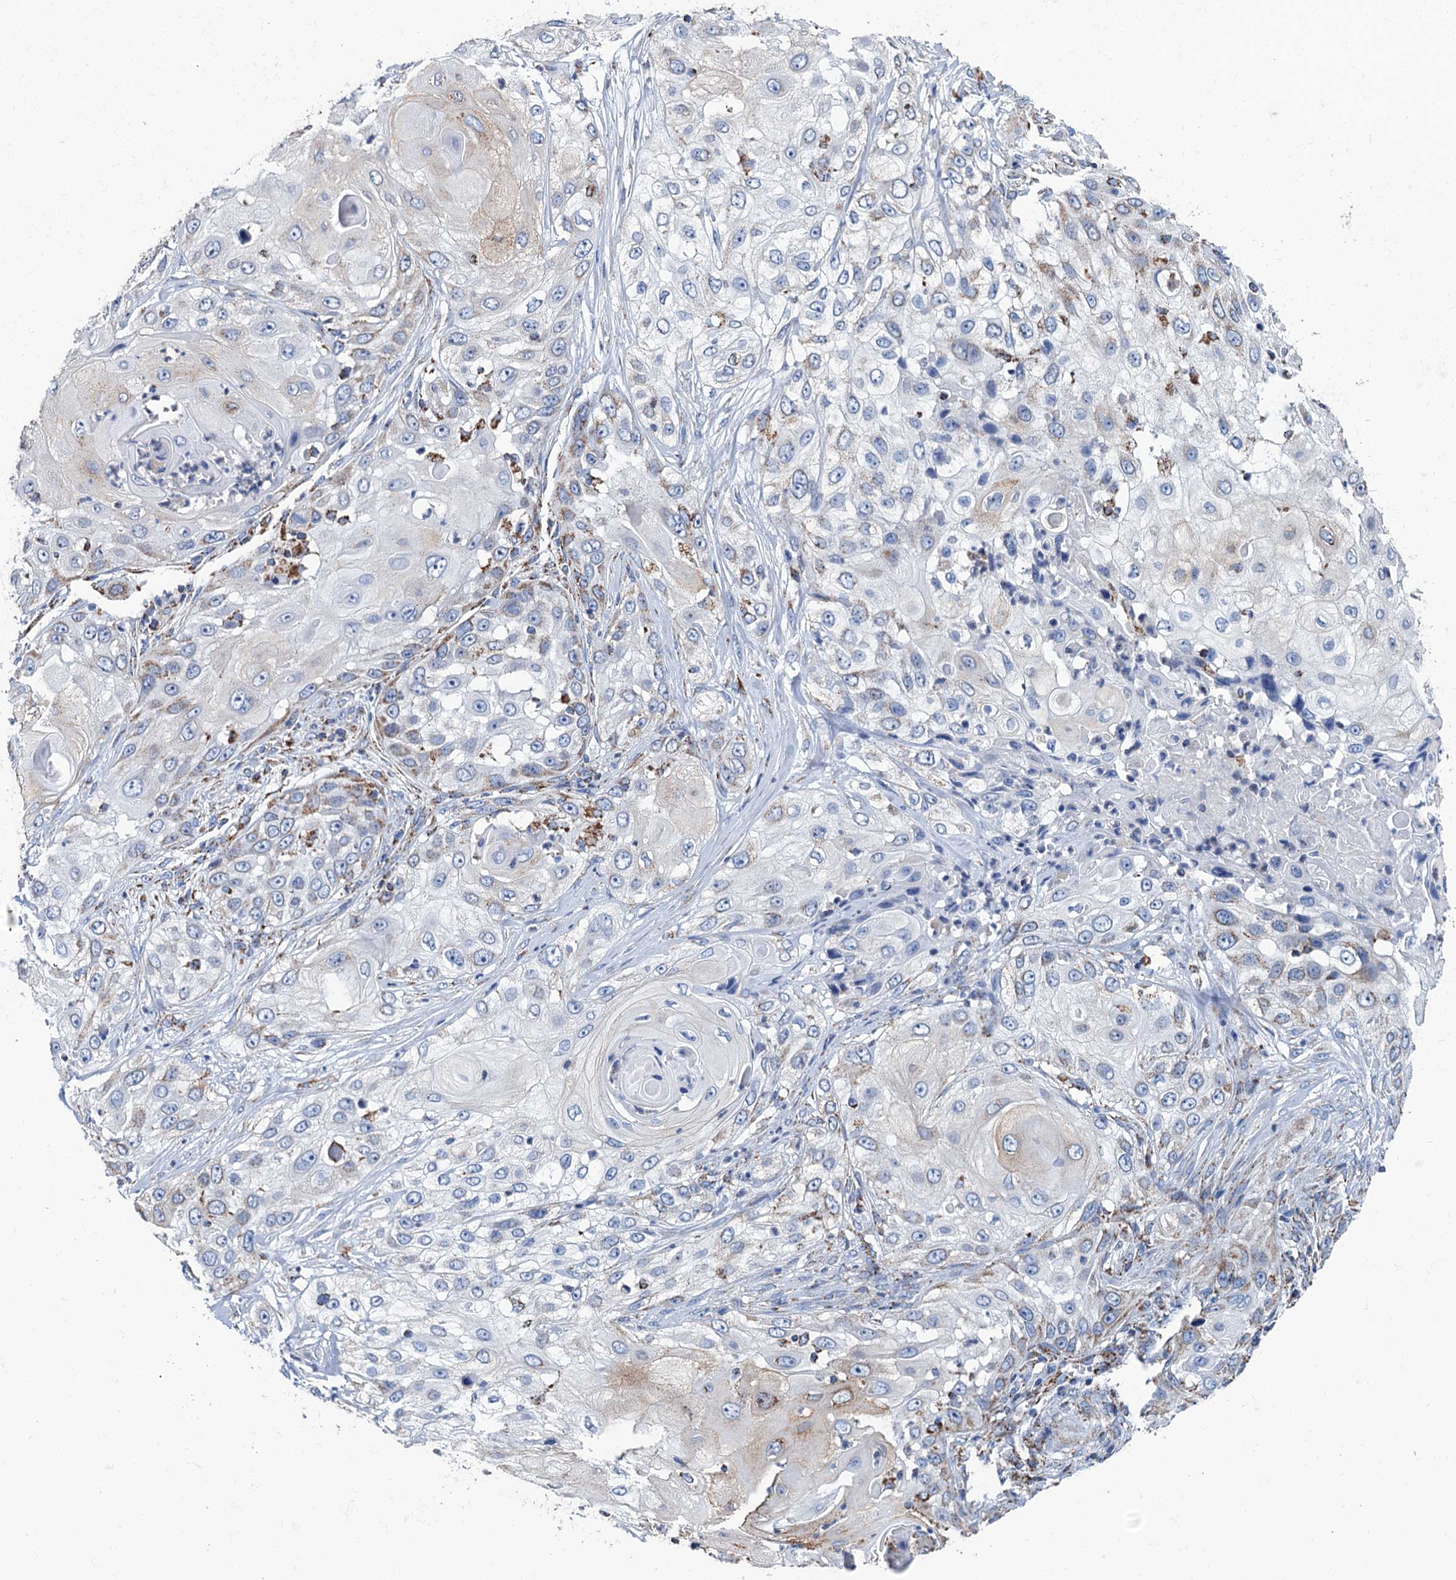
{"staining": {"intensity": "moderate", "quantity": "<25%", "location": "cytoplasmic/membranous"}, "tissue": "skin cancer", "cell_type": "Tumor cells", "image_type": "cancer", "snomed": [{"axis": "morphology", "description": "Squamous cell carcinoma, NOS"}, {"axis": "topography", "description": "Skin"}], "caption": "Skin squamous cell carcinoma tissue demonstrates moderate cytoplasmic/membranous expression in approximately <25% of tumor cells, visualized by immunohistochemistry.", "gene": "IVD", "patient": {"sex": "female", "age": 44}}